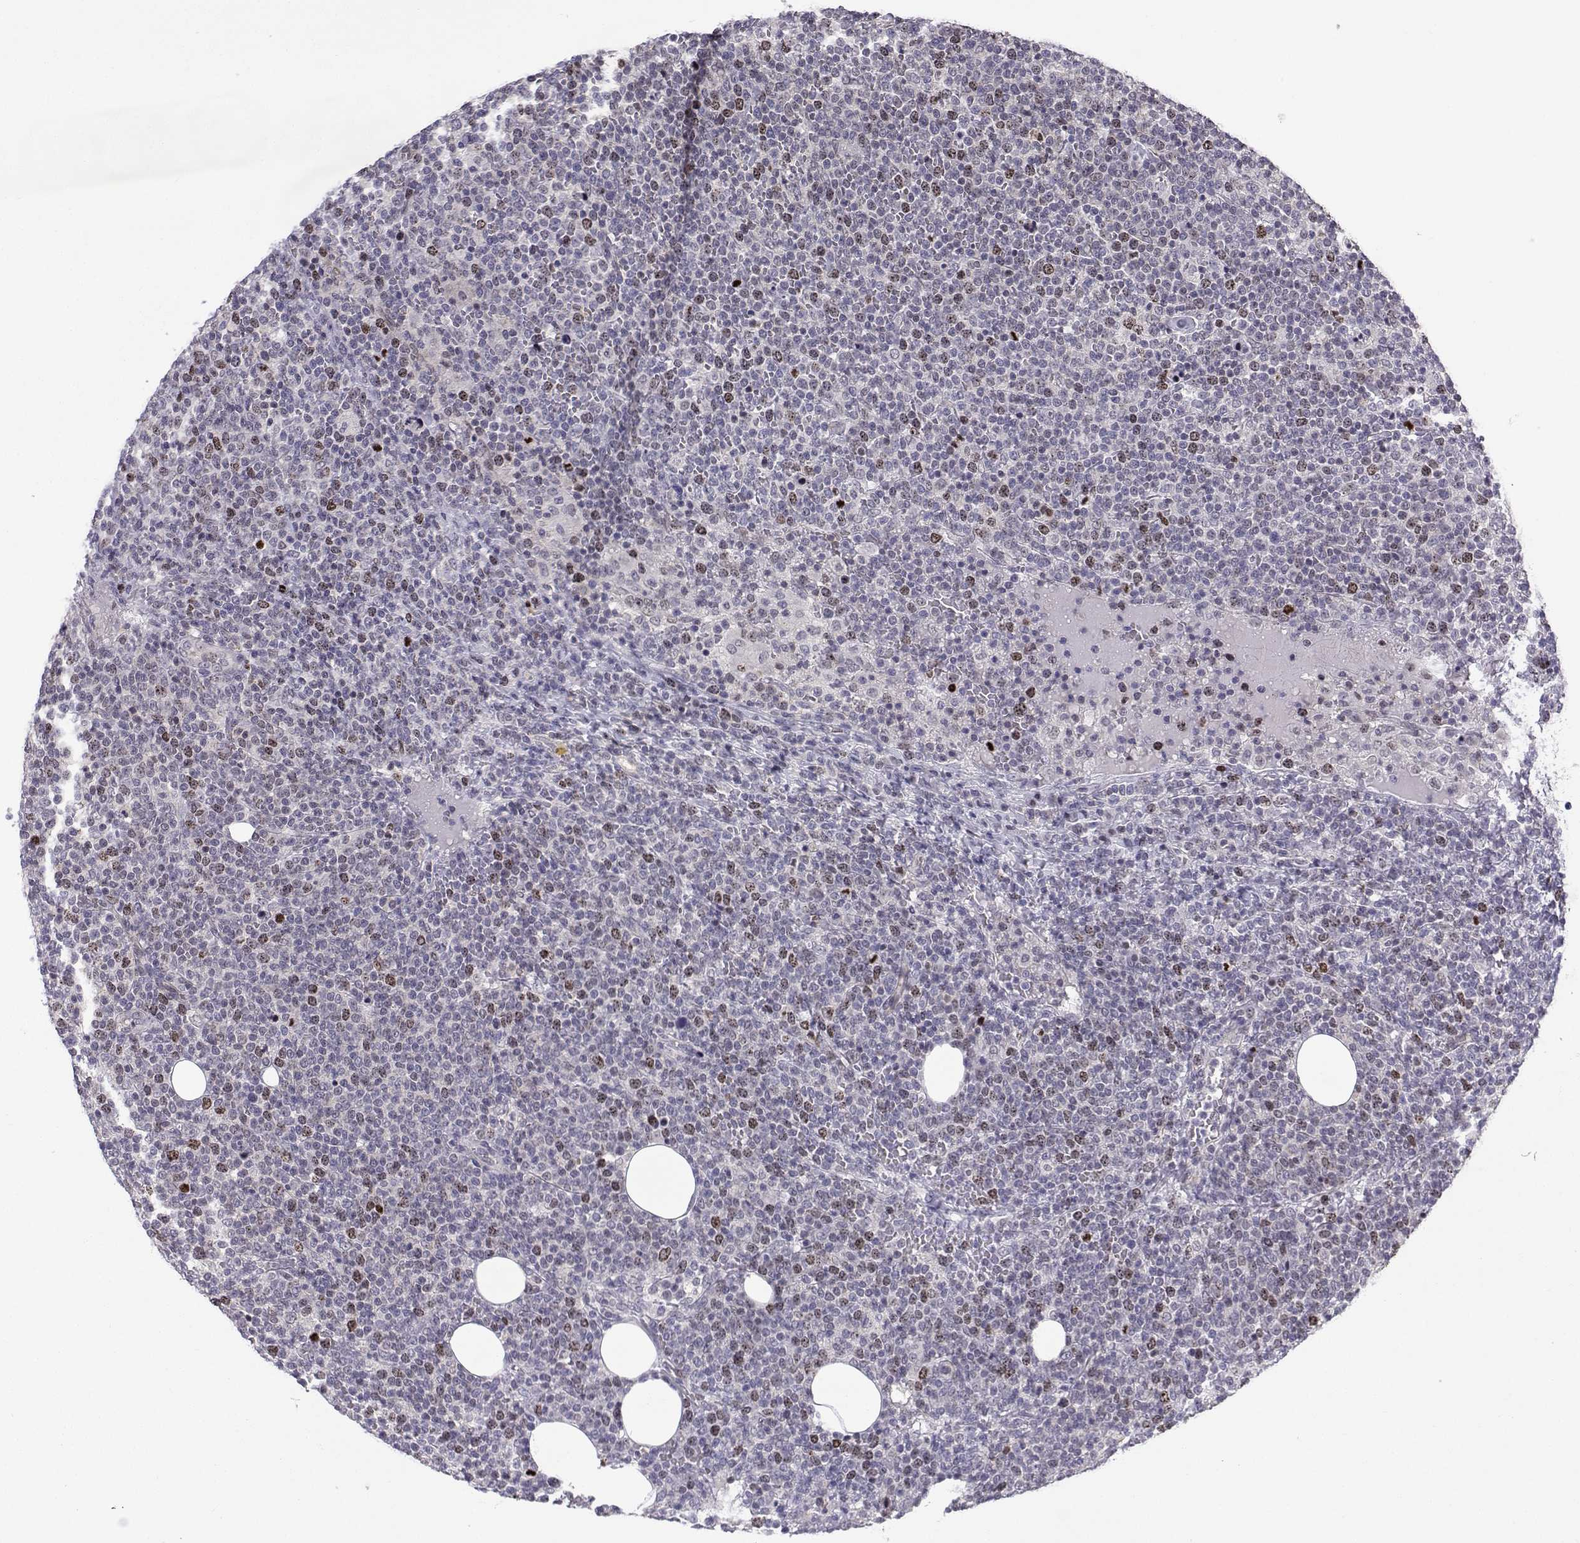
{"staining": {"intensity": "moderate", "quantity": "<25%", "location": "nuclear"}, "tissue": "lymphoma", "cell_type": "Tumor cells", "image_type": "cancer", "snomed": [{"axis": "morphology", "description": "Malignant lymphoma, non-Hodgkin's type, High grade"}, {"axis": "topography", "description": "Lymph node"}], "caption": "This is an image of immunohistochemistry staining of lymphoma, which shows moderate staining in the nuclear of tumor cells.", "gene": "INCENP", "patient": {"sex": "male", "age": 61}}